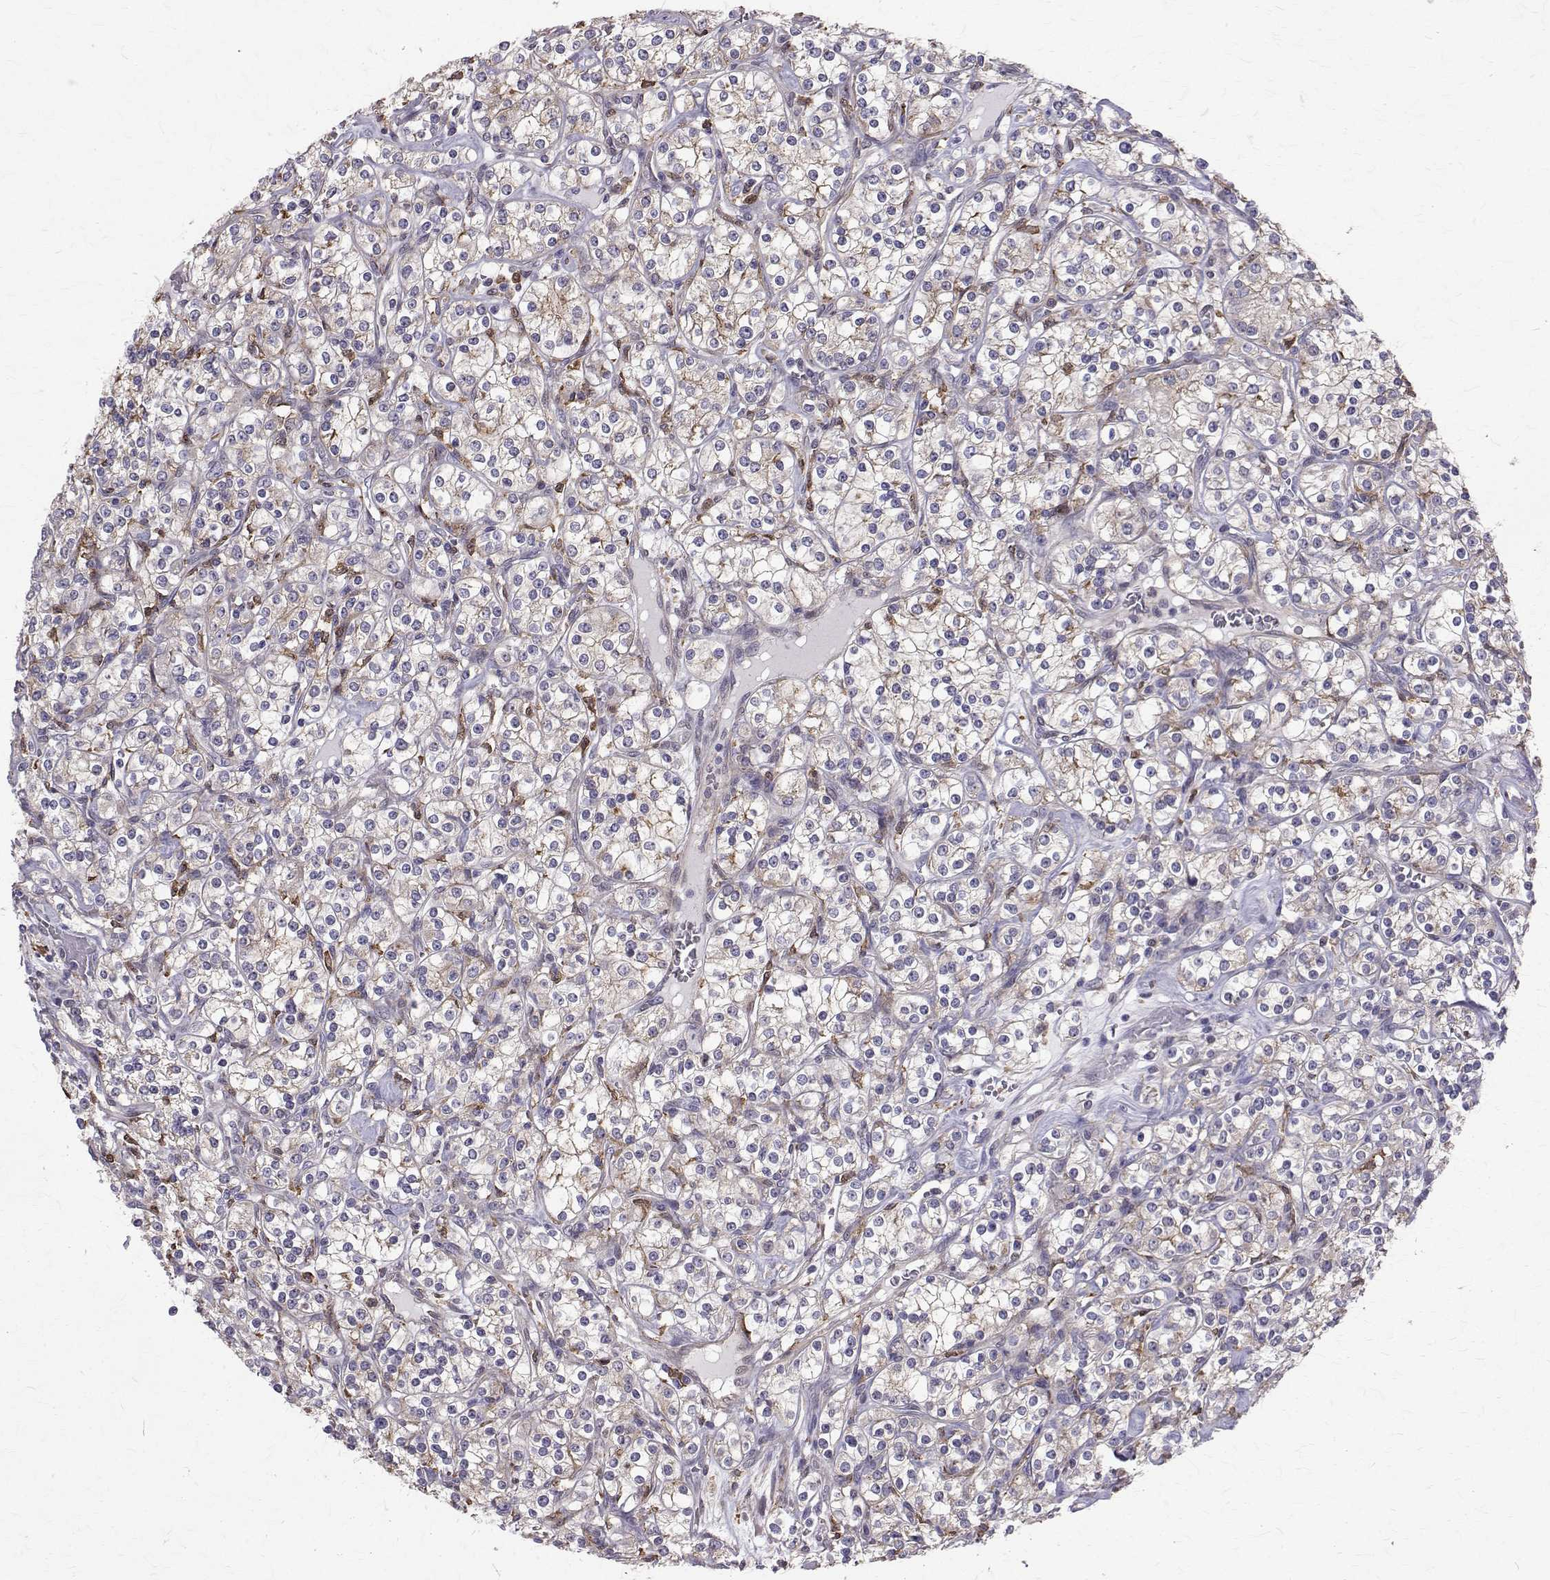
{"staining": {"intensity": "negative", "quantity": "none", "location": "none"}, "tissue": "renal cancer", "cell_type": "Tumor cells", "image_type": "cancer", "snomed": [{"axis": "morphology", "description": "Adenocarcinoma, NOS"}, {"axis": "topography", "description": "Kidney"}], "caption": "Human renal adenocarcinoma stained for a protein using immunohistochemistry demonstrates no staining in tumor cells.", "gene": "CCDC89", "patient": {"sex": "male", "age": 77}}